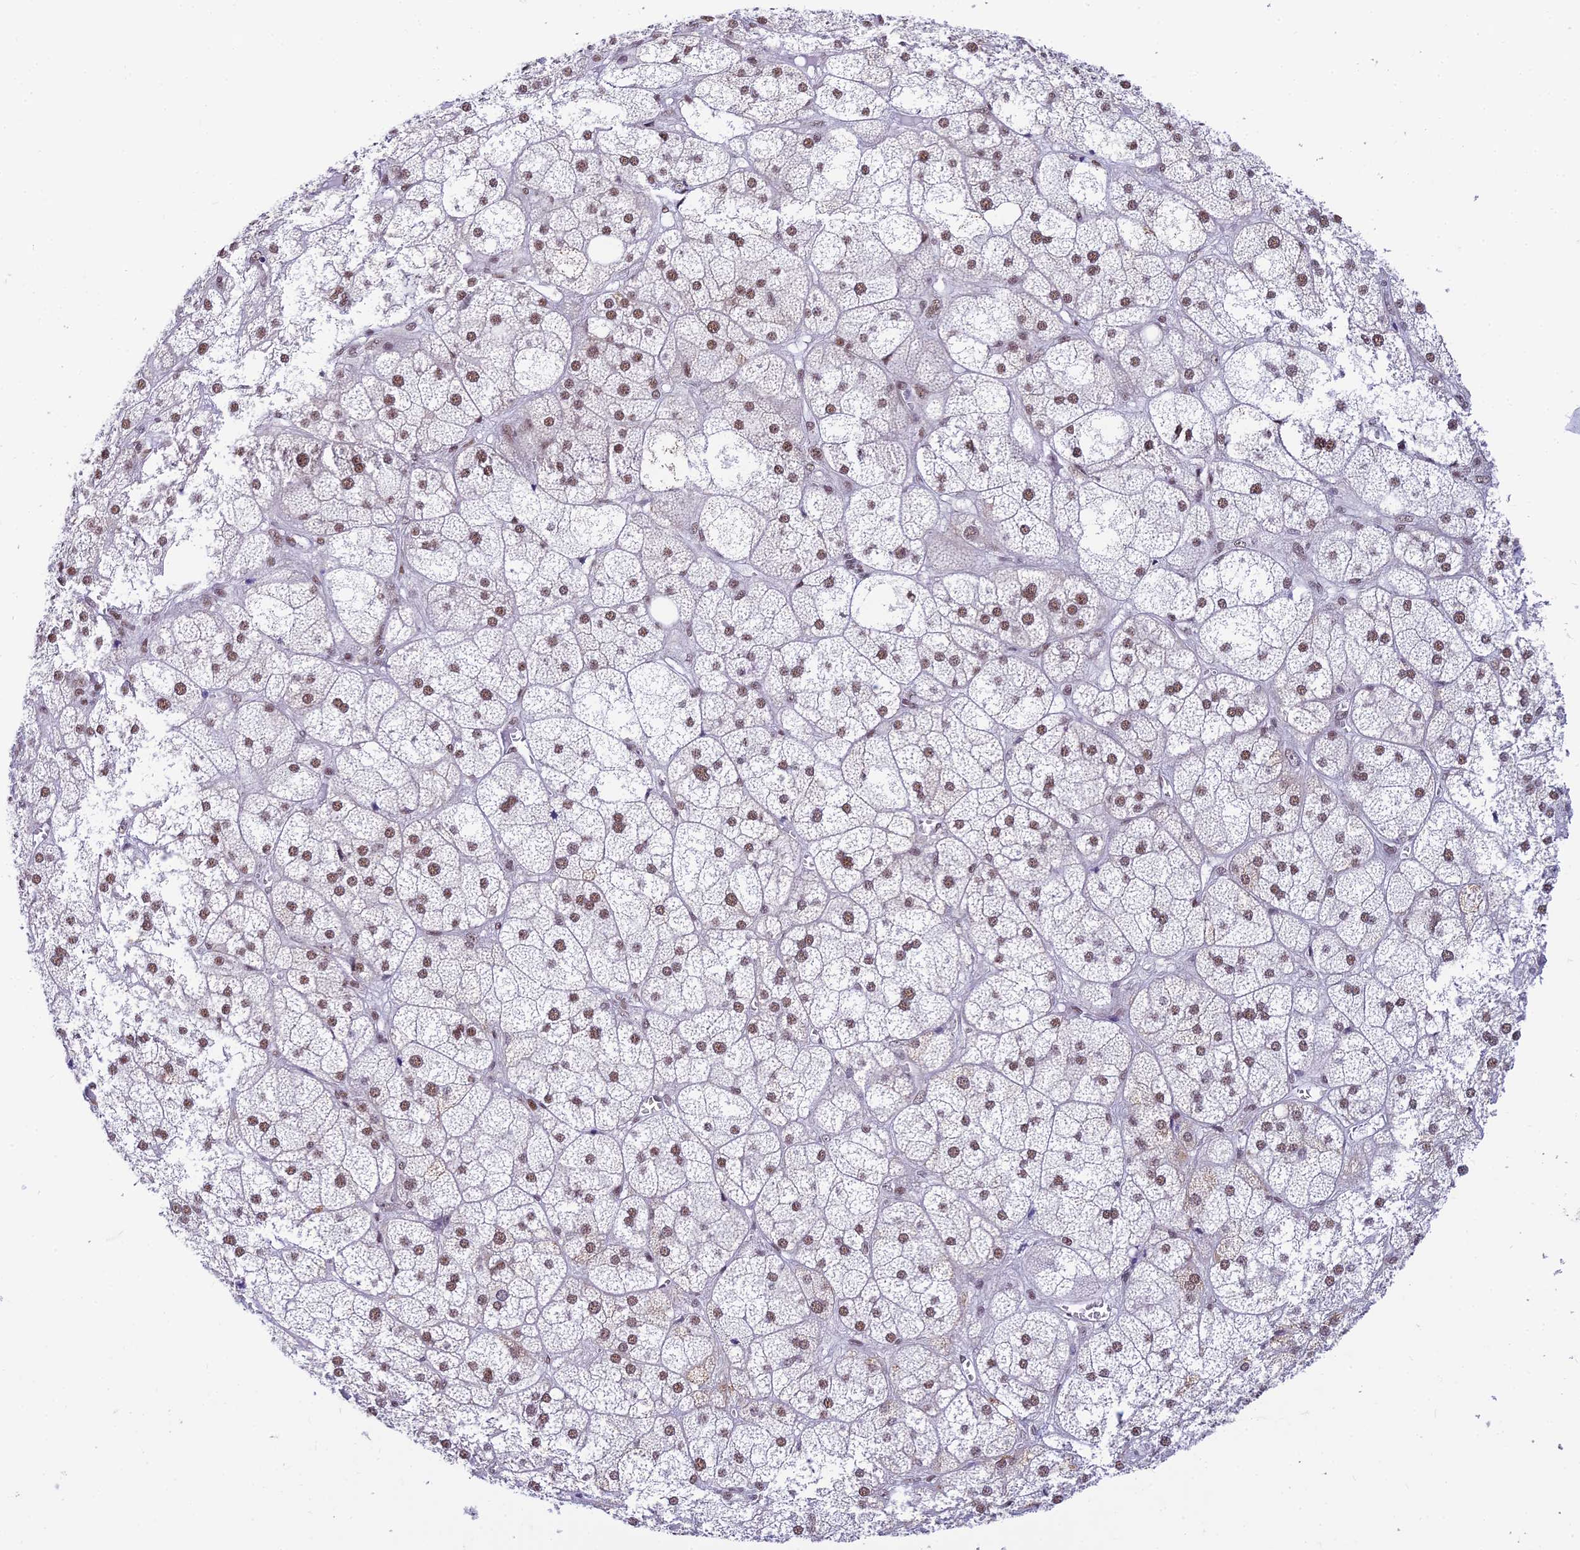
{"staining": {"intensity": "moderate", "quantity": ">75%", "location": "nuclear"}, "tissue": "adrenal gland", "cell_type": "Glandular cells", "image_type": "normal", "snomed": [{"axis": "morphology", "description": "Normal tissue, NOS"}, {"axis": "topography", "description": "Adrenal gland"}], "caption": "Immunohistochemistry photomicrograph of unremarkable adrenal gland: adrenal gland stained using immunohistochemistry (IHC) demonstrates medium levels of moderate protein expression localized specifically in the nuclear of glandular cells, appearing as a nuclear brown color.", "gene": "USP22", "patient": {"sex": "female", "age": 61}}